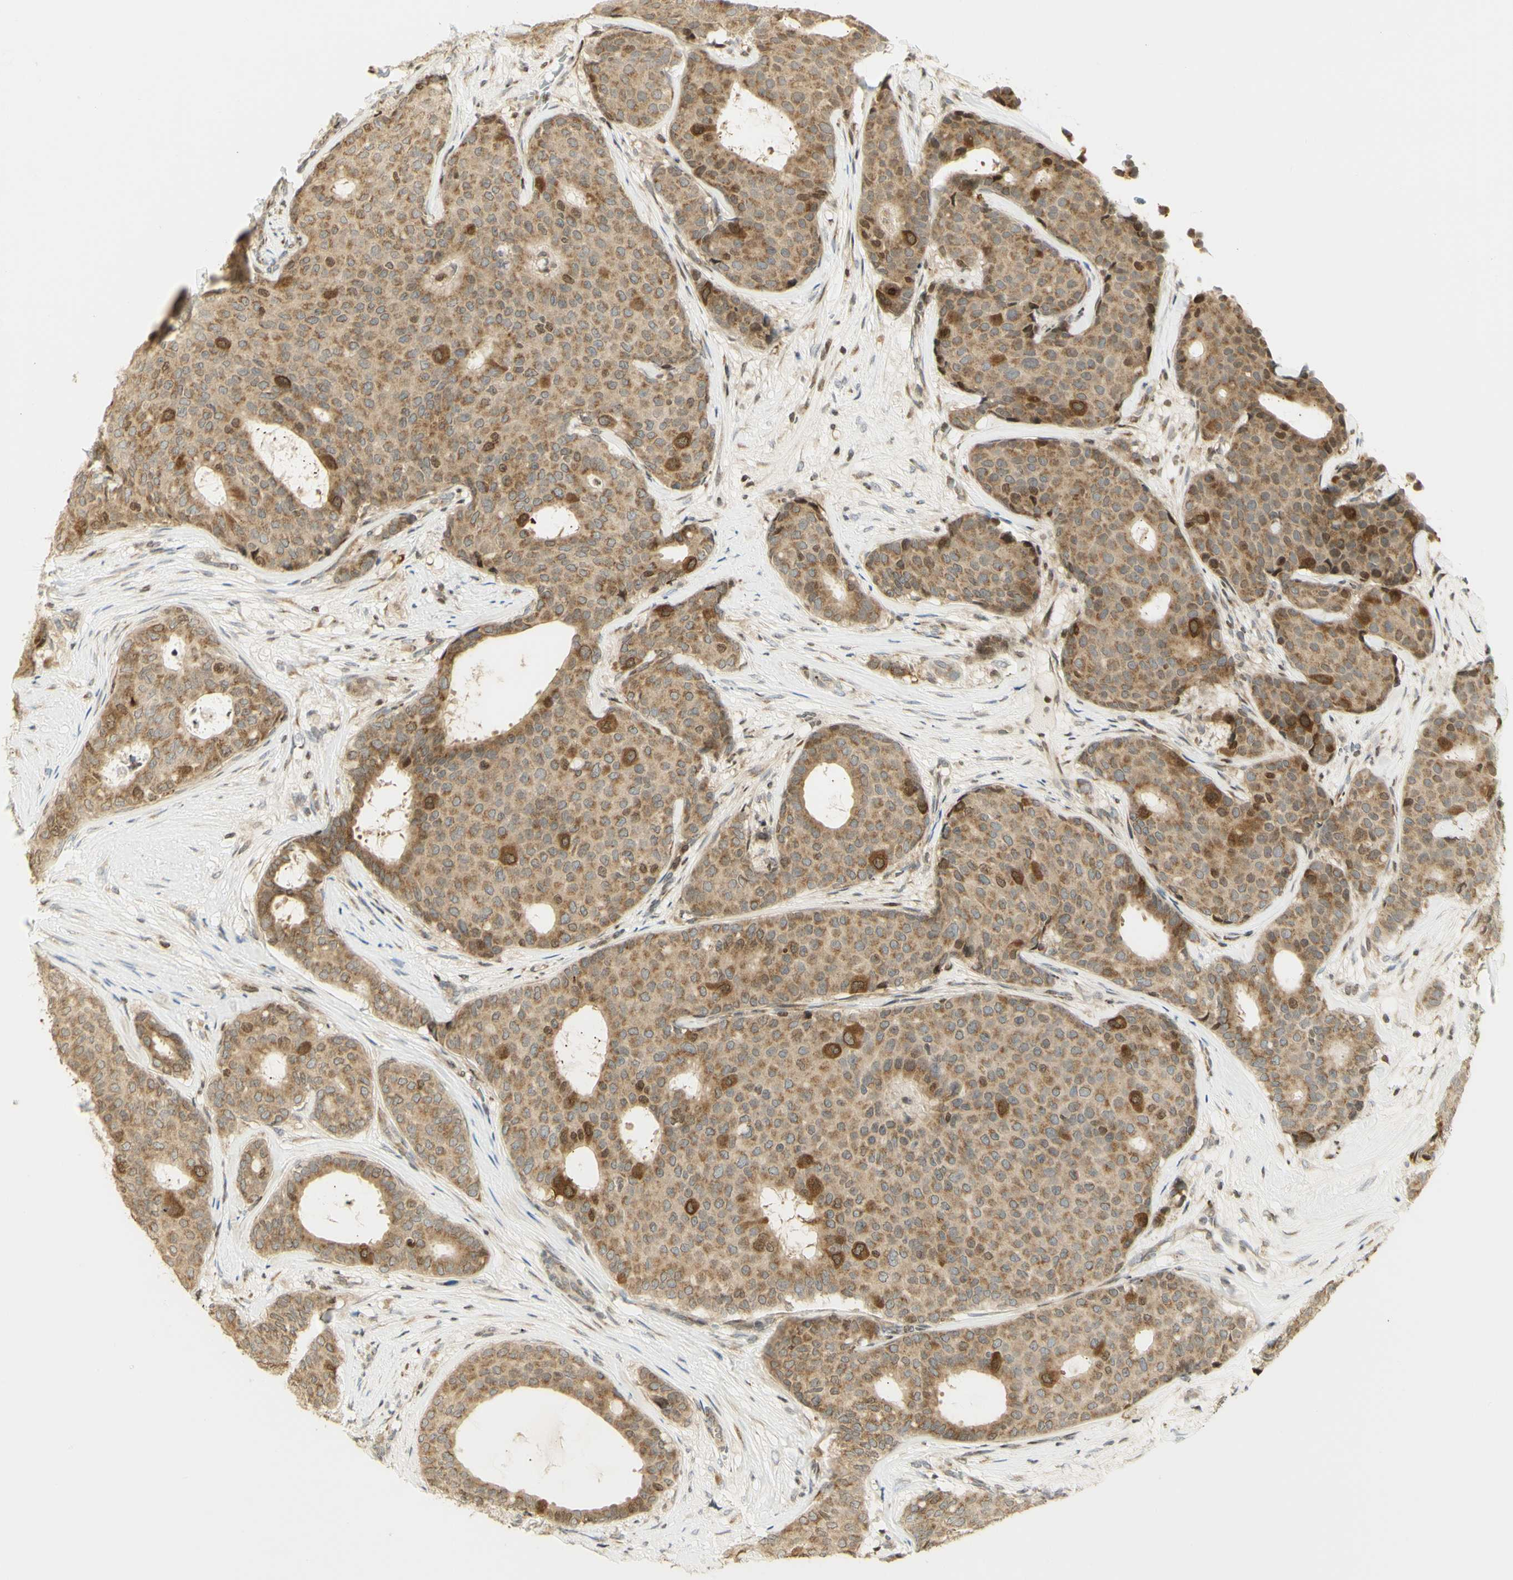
{"staining": {"intensity": "moderate", "quantity": ">75%", "location": "cytoplasmic/membranous,nuclear"}, "tissue": "breast cancer", "cell_type": "Tumor cells", "image_type": "cancer", "snomed": [{"axis": "morphology", "description": "Duct carcinoma"}, {"axis": "topography", "description": "Breast"}], "caption": "The immunohistochemical stain shows moderate cytoplasmic/membranous and nuclear expression in tumor cells of infiltrating ductal carcinoma (breast) tissue.", "gene": "KIF11", "patient": {"sex": "female", "age": 75}}